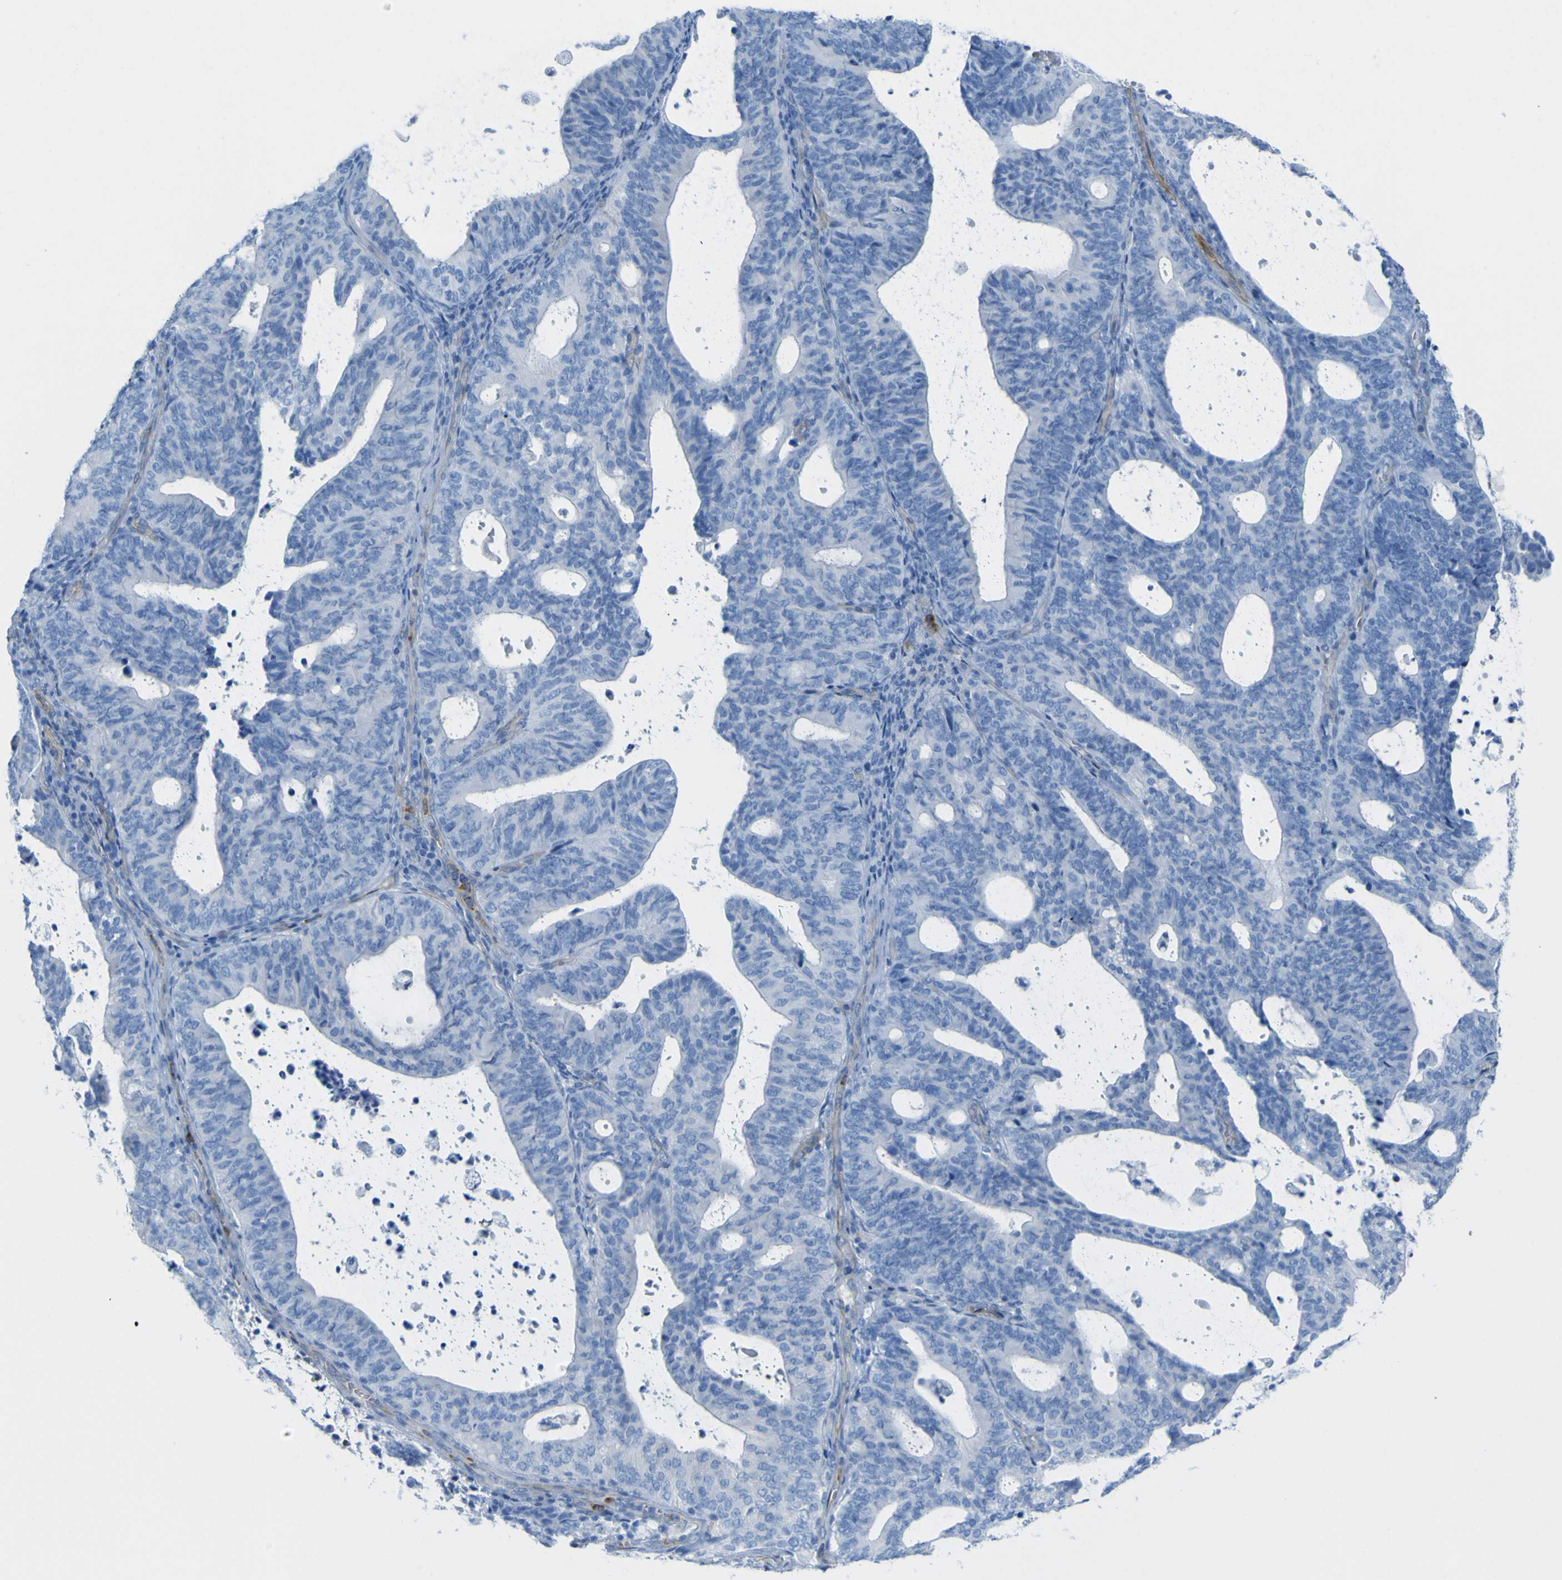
{"staining": {"intensity": "negative", "quantity": "none", "location": "none"}, "tissue": "endometrial cancer", "cell_type": "Tumor cells", "image_type": "cancer", "snomed": [{"axis": "morphology", "description": "Adenocarcinoma, NOS"}, {"axis": "topography", "description": "Uterus"}], "caption": "This is an immunohistochemistry (IHC) histopathology image of adenocarcinoma (endometrial). There is no staining in tumor cells.", "gene": "CD93", "patient": {"sex": "female", "age": 83}}